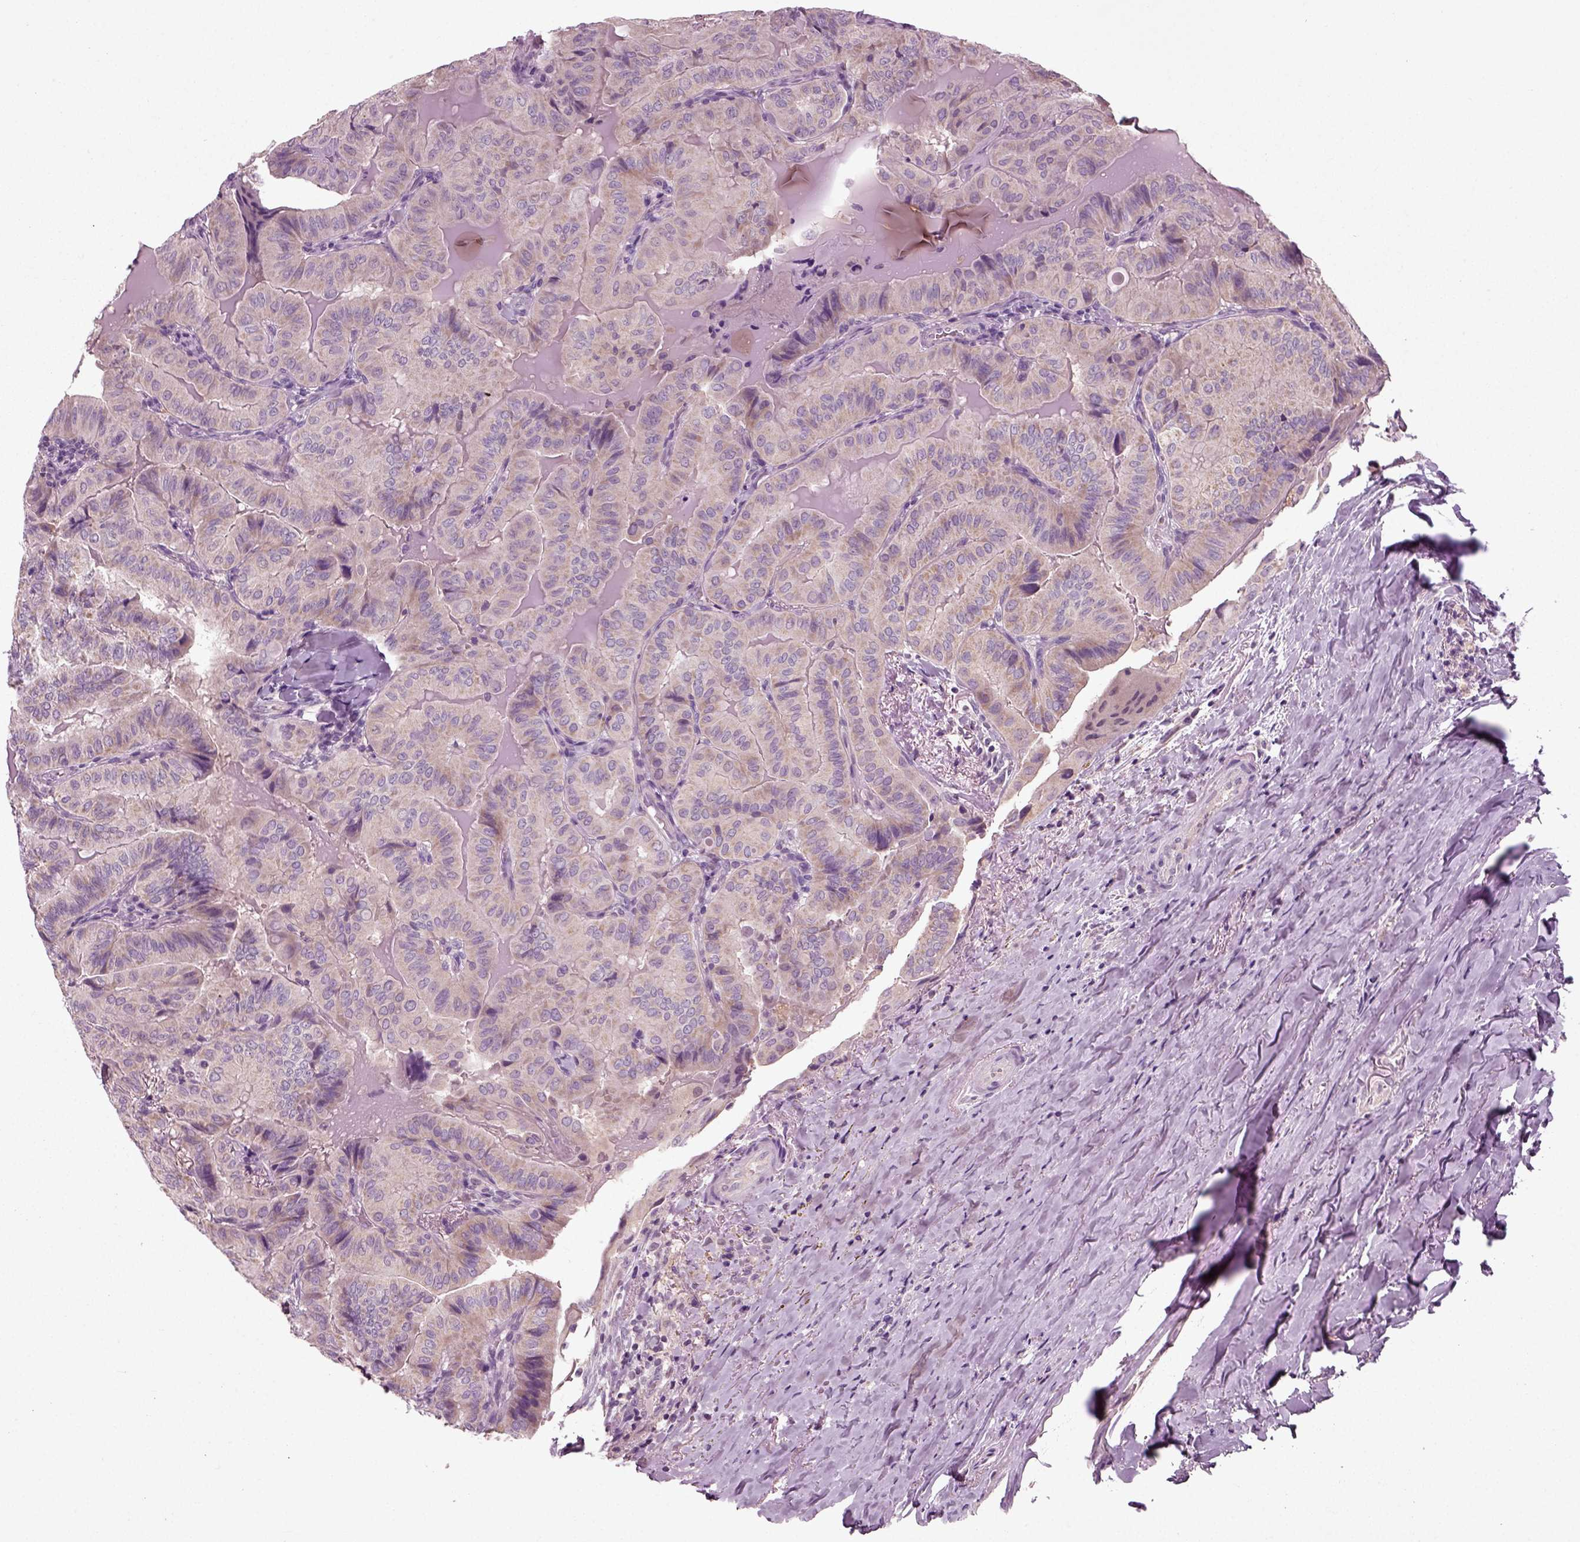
{"staining": {"intensity": "moderate", "quantity": "<25%", "location": "cytoplasmic/membranous"}, "tissue": "thyroid cancer", "cell_type": "Tumor cells", "image_type": "cancer", "snomed": [{"axis": "morphology", "description": "Papillary adenocarcinoma, NOS"}, {"axis": "topography", "description": "Thyroid gland"}], "caption": "Protein staining of papillary adenocarcinoma (thyroid) tissue displays moderate cytoplasmic/membranous staining in approximately <25% of tumor cells.", "gene": "RND2", "patient": {"sex": "female", "age": 68}}